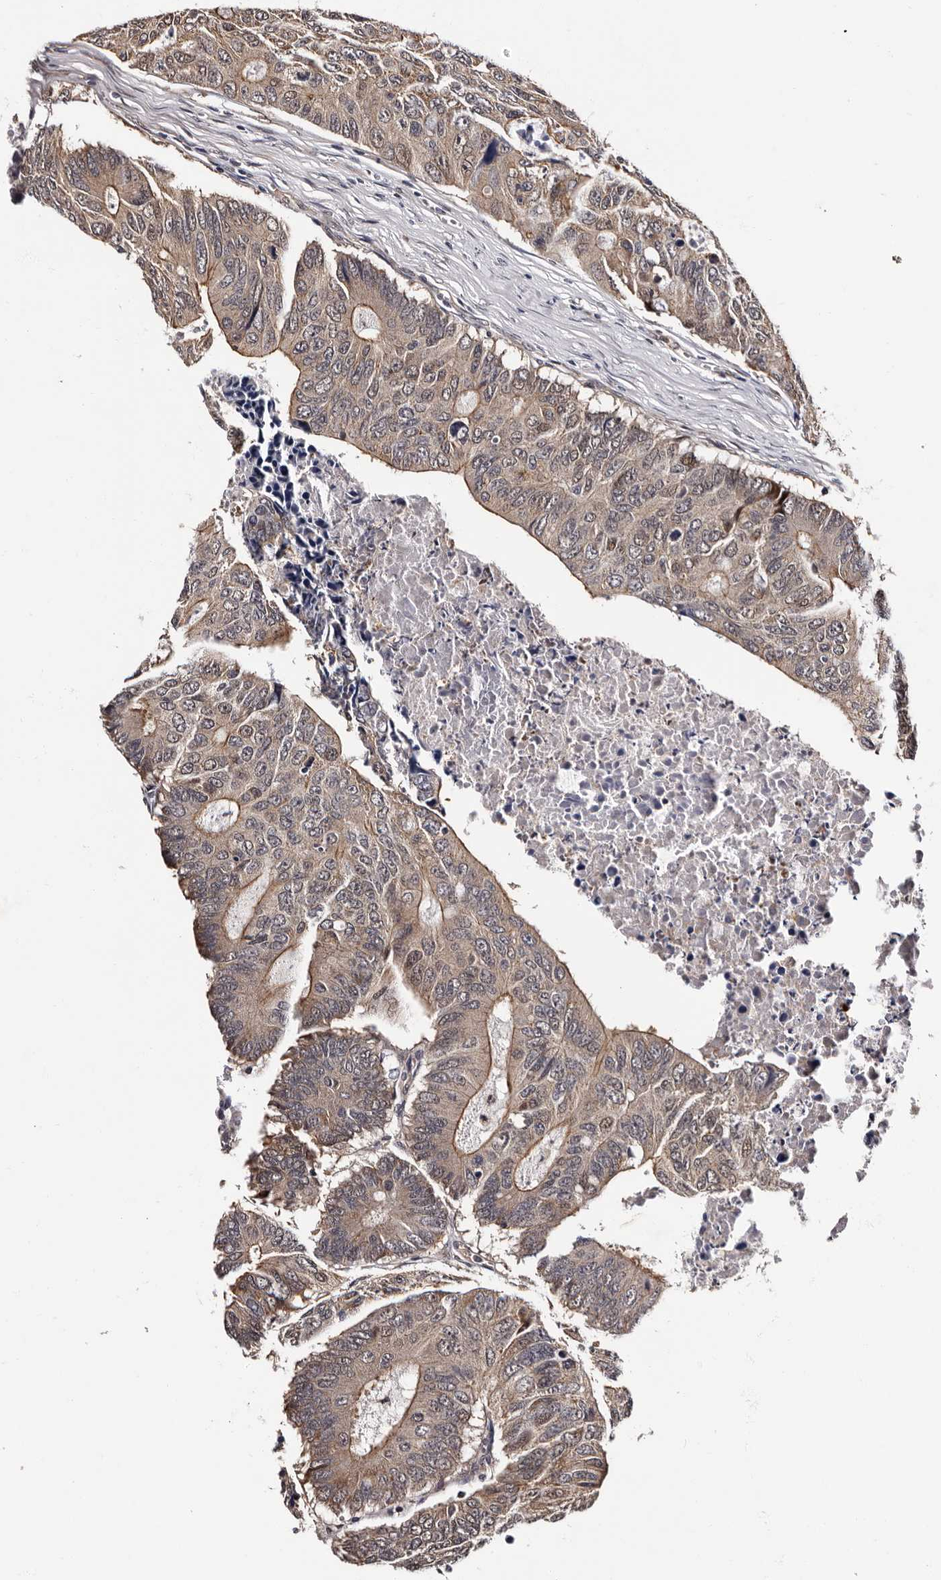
{"staining": {"intensity": "moderate", "quantity": ">75%", "location": "cytoplasmic/membranous"}, "tissue": "colorectal cancer", "cell_type": "Tumor cells", "image_type": "cancer", "snomed": [{"axis": "morphology", "description": "Adenocarcinoma, NOS"}, {"axis": "topography", "description": "Colon"}], "caption": "Colorectal cancer (adenocarcinoma) stained with a protein marker exhibits moderate staining in tumor cells.", "gene": "GLRX3", "patient": {"sex": "male", "age": 87}}